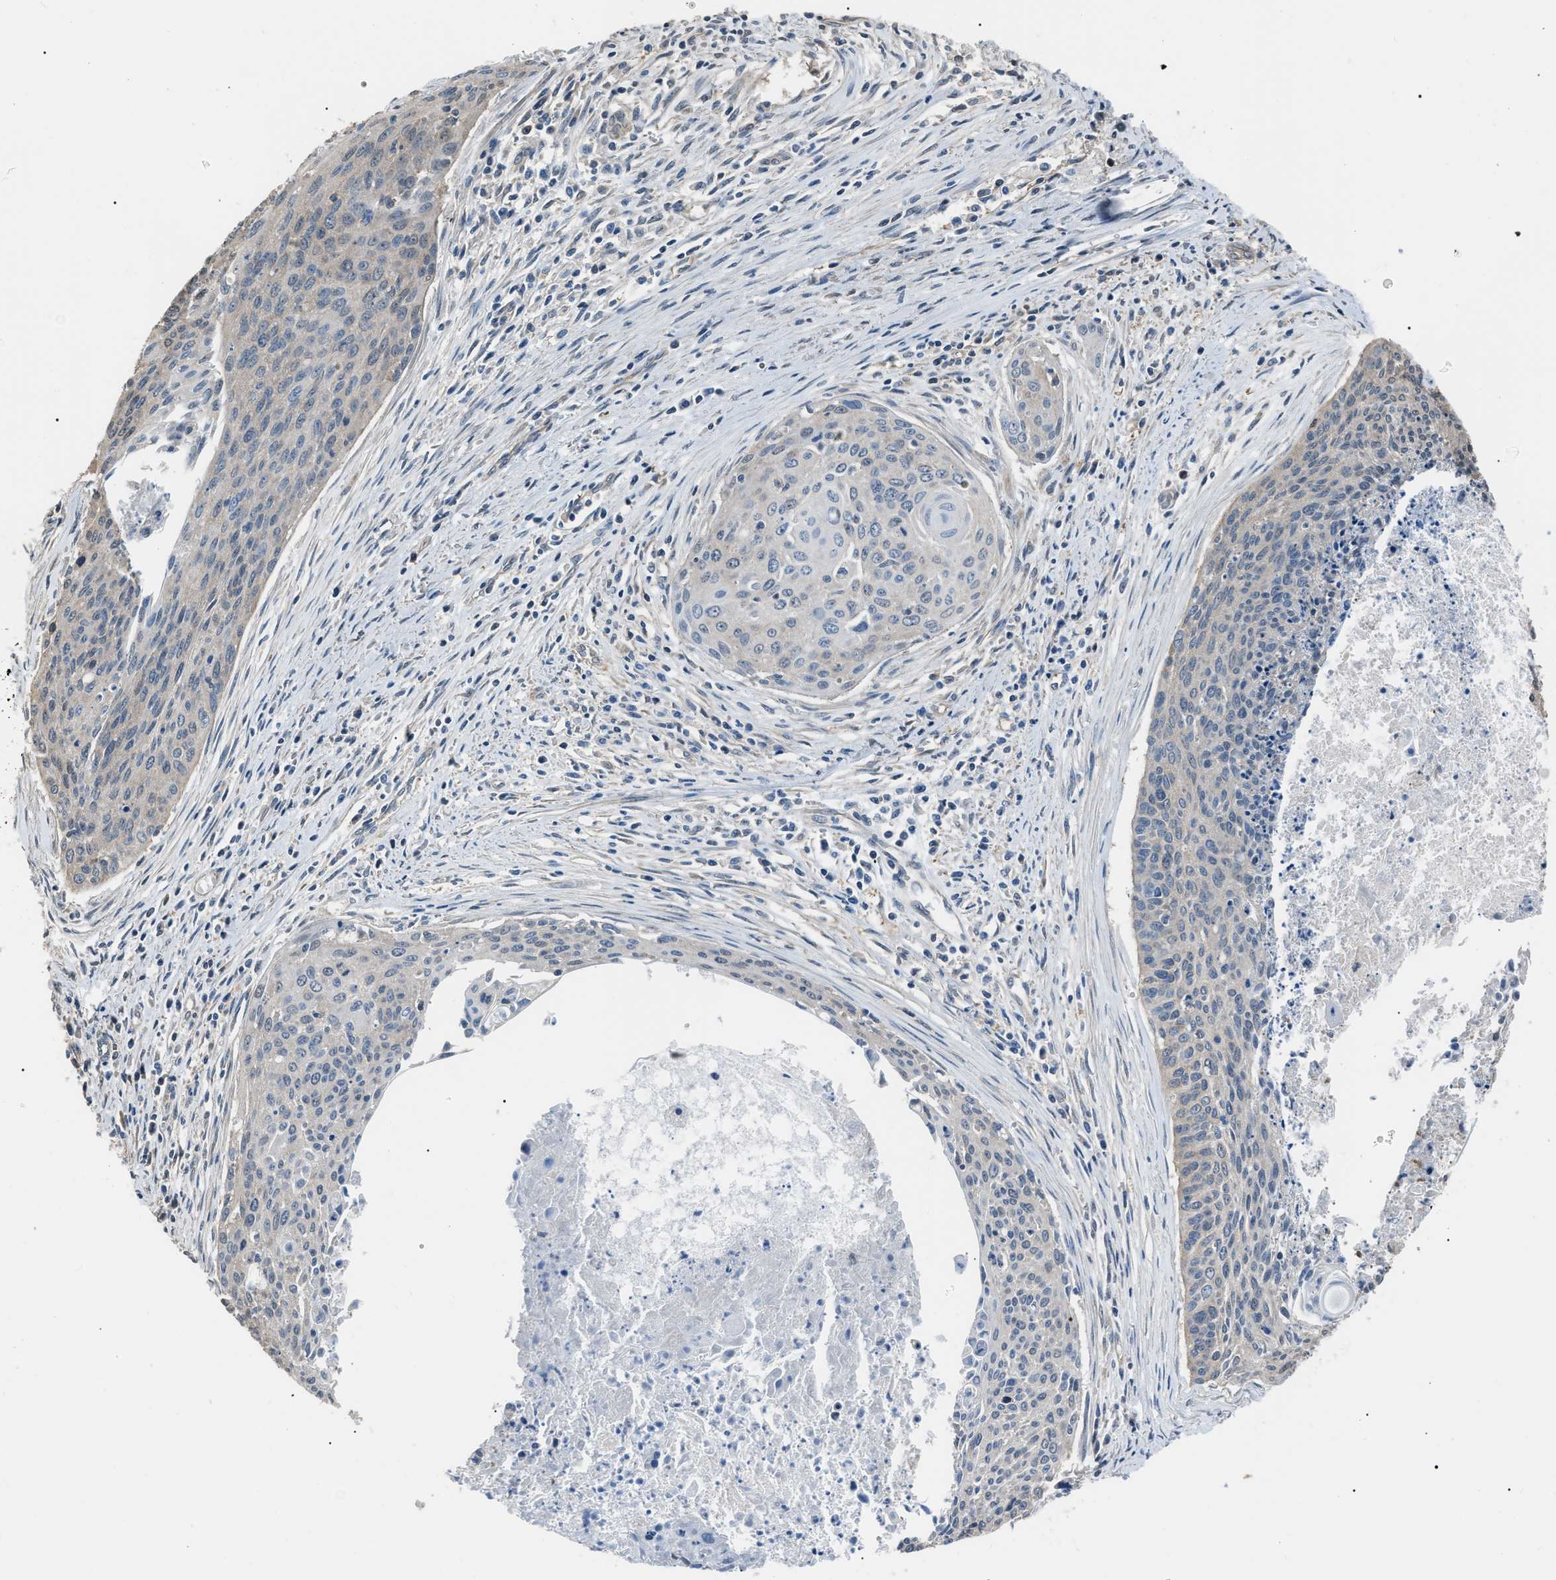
{"staining": {"intensity": "negative", "quantity": "none", "location": "none"}, "tissue": "cervical cancer", "cell_type": "Tumor cells", "image_type": "cancer", "snomed": [{"axis": "morphology", "description": "Squamous cell carcinoma, NOS"}, {"axis": "topography", "description": "Cervix"}], "caption": "A high-resolution histopathology image shows IHC staining of cervical cancer, which reveals no significant expression in tumor cells.", "gene": "PDCD5", "patient": {"sex": "female", "age": 55}}